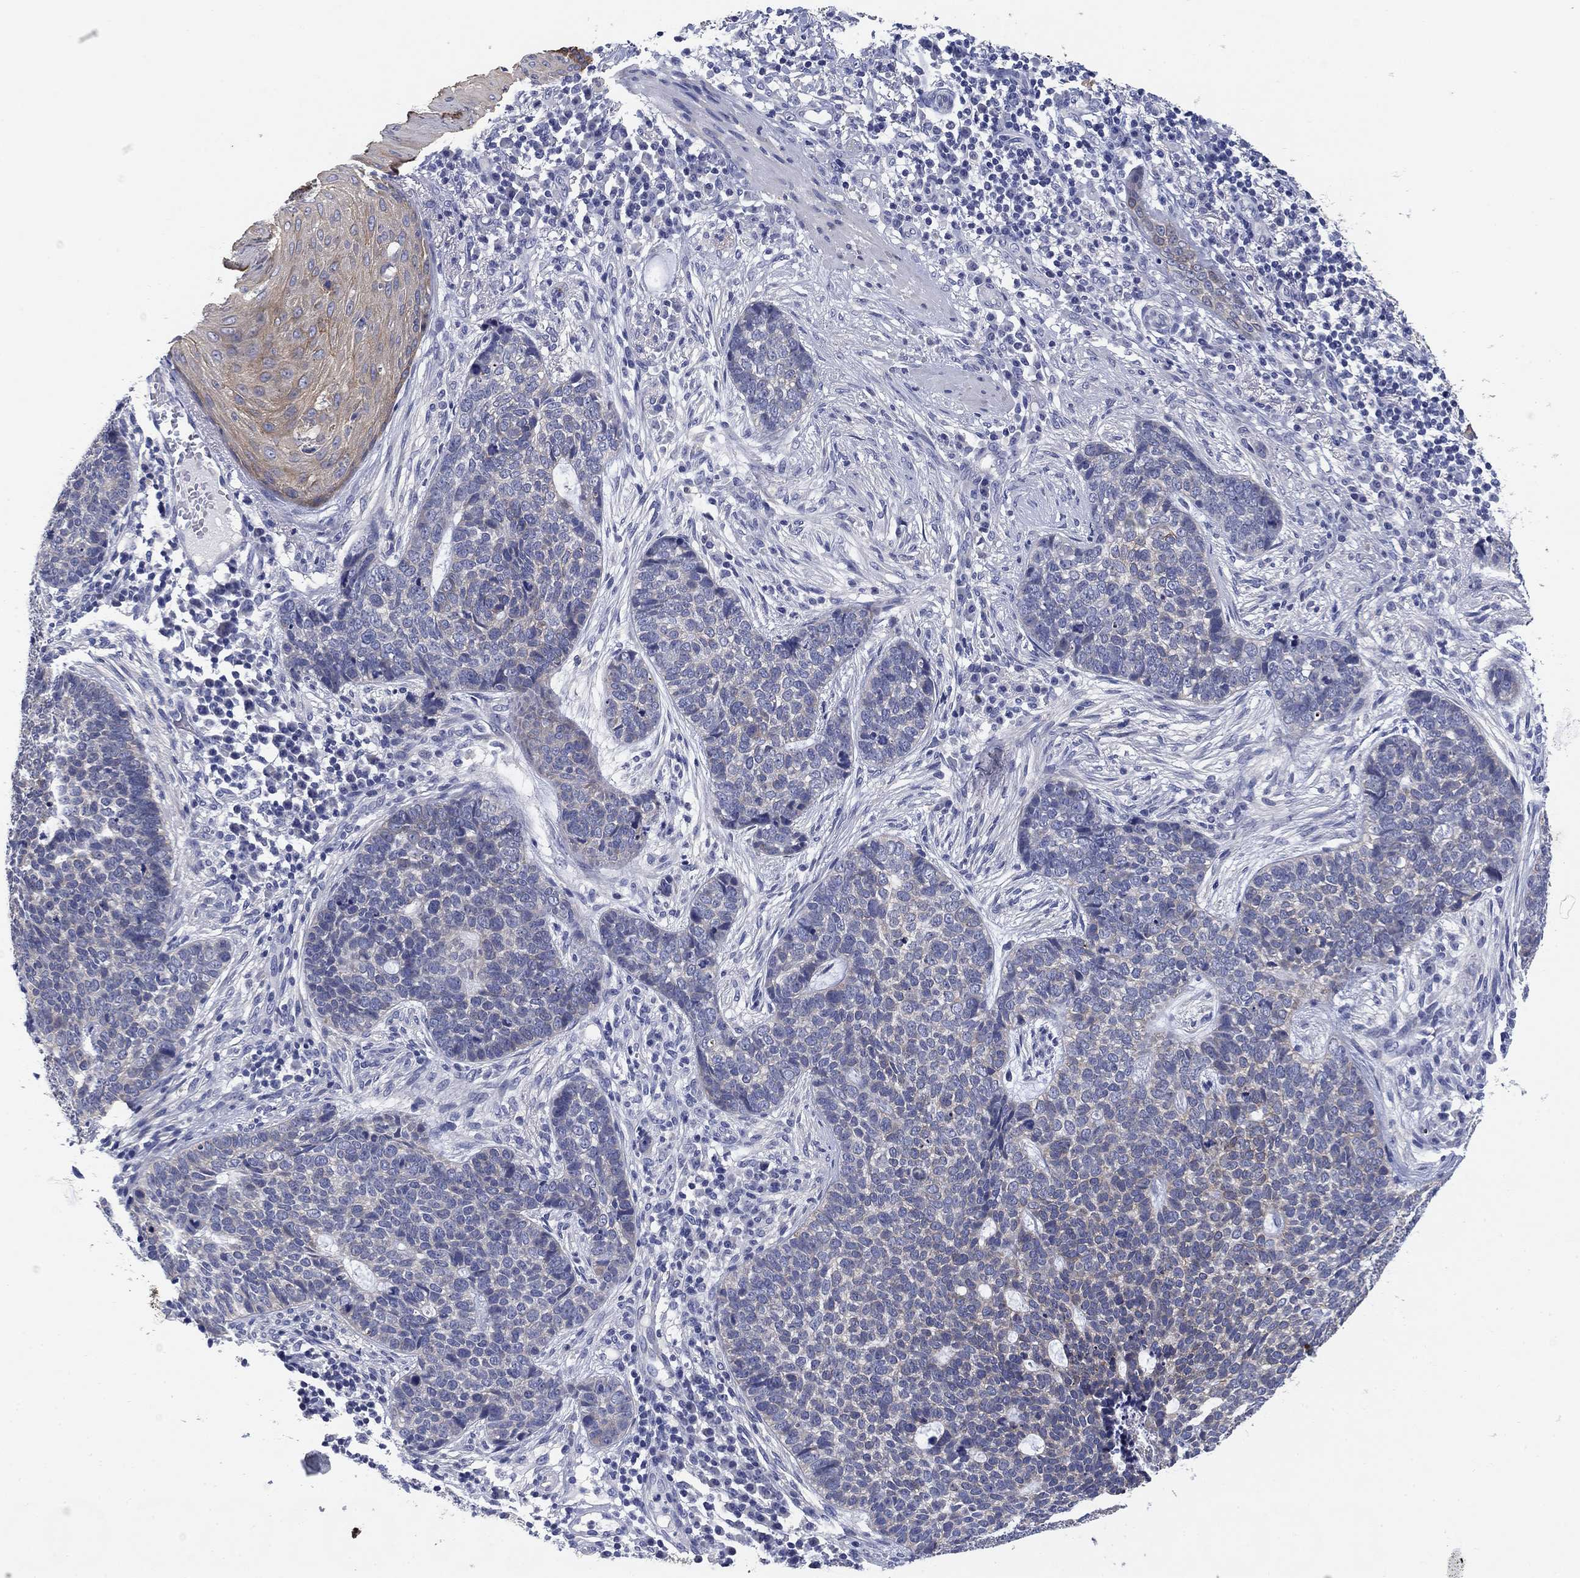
{"staining": {"intensity": "negative", "quantity": "none", "location": "none"}, "tissue": "skin cancer", "cell_type": "Tumor cells", "image_type": "cancer", "snomed": [{"axis": "morphology", "description": "Basal cell carcinoma"}, {"axis": "topography", "description": "Skin"}], "caption": "Immunohistochemical staining of human skin basal cell carcinoma shows no significant positivity in tumor cells.", "gene": "CLUL1", "patient": {"sex": "female", "age": 69}}